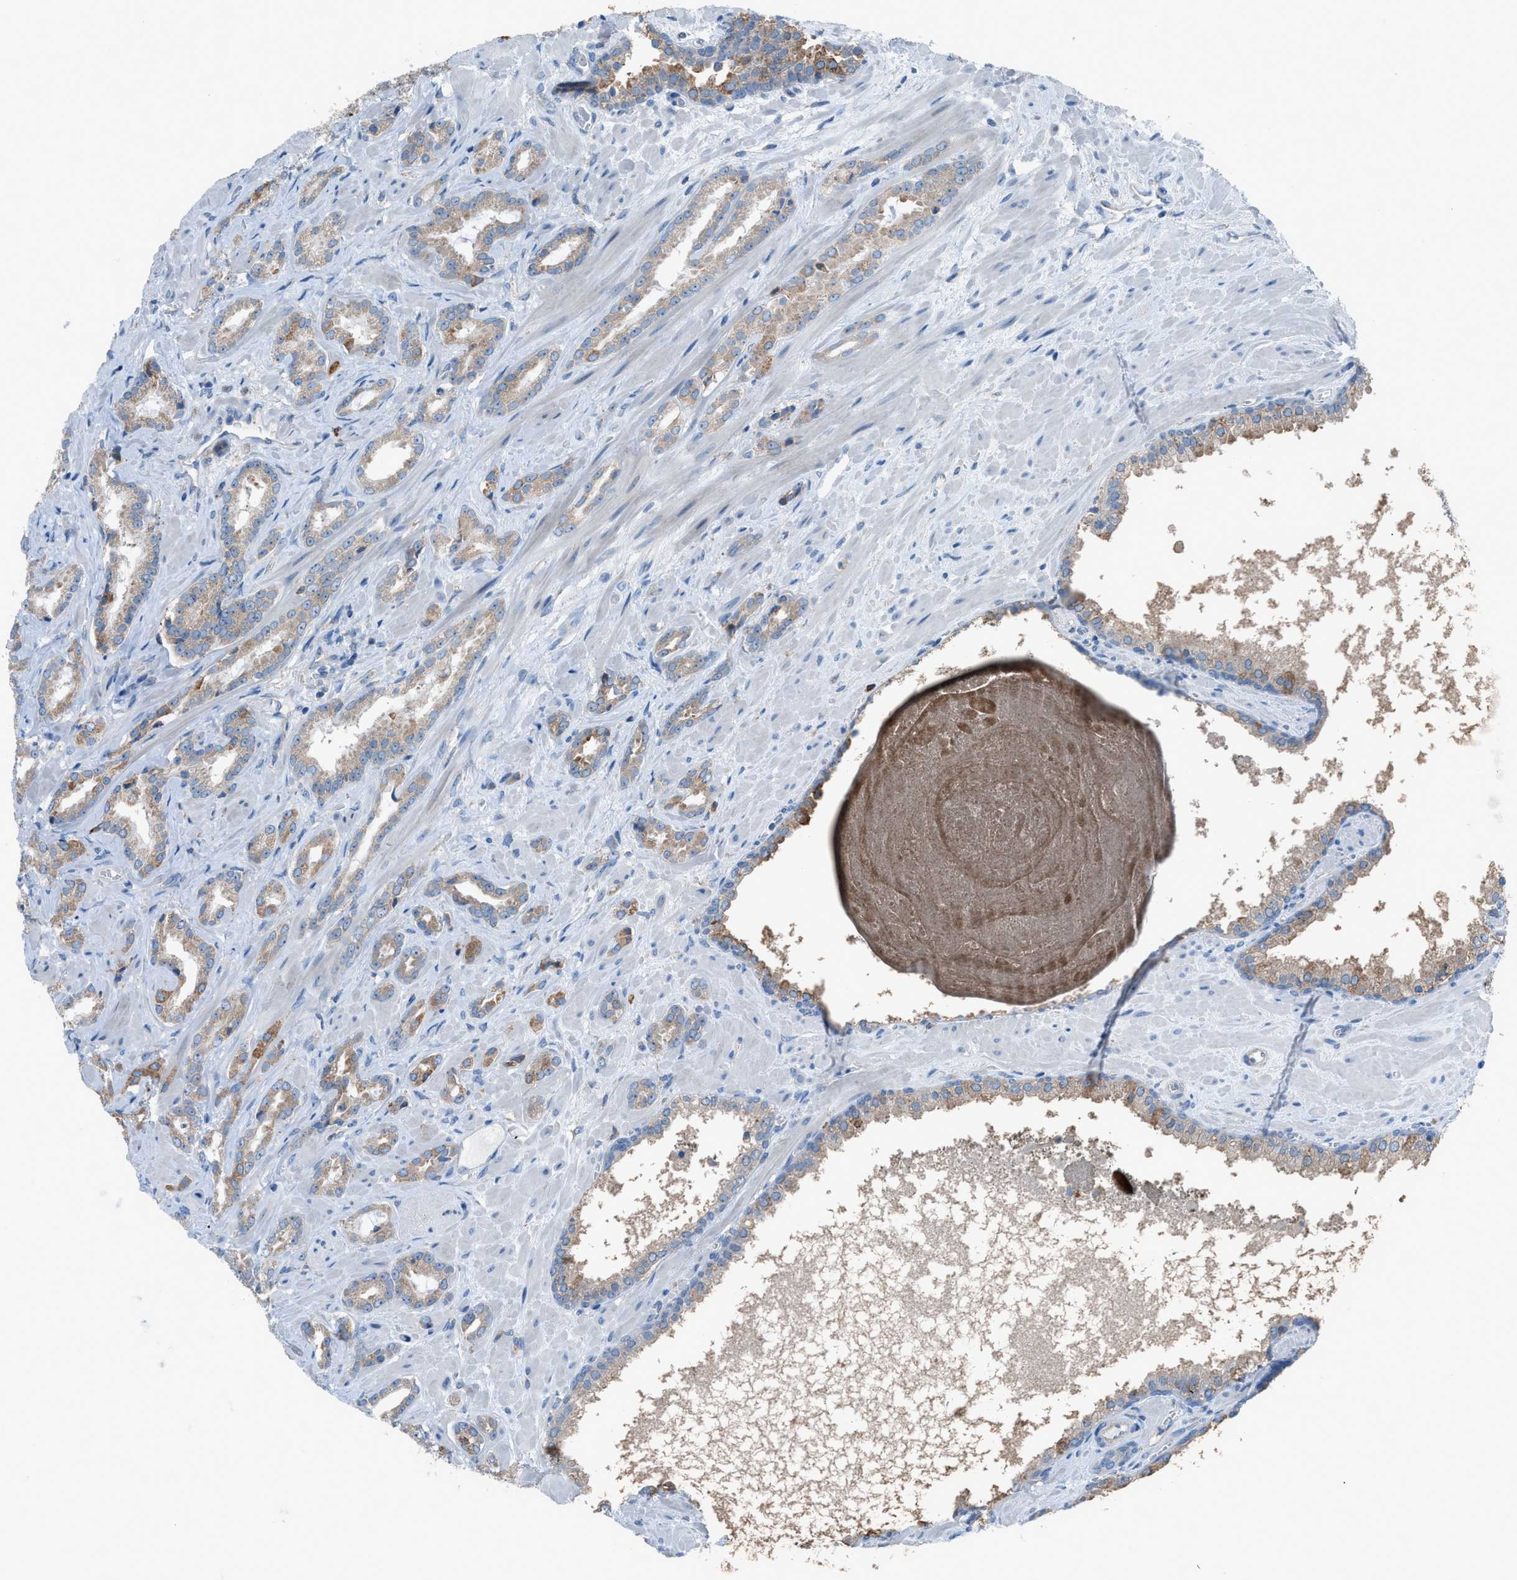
{"staining": {"intensity": "moderate", "quantity": "25%-75%", "location": "cytoplasmic/membranous"}, "tissue": "prostate cancer", "cell_type": "Tumor cells", "image_type": "cancer", "snomed": [{"axis": "morphology", "description": "Adenocarcinoma, High grade"}, {"axis": "topography", "description": "Prostate"}], "caption": "Moderate cytoplasmic/membranous positivity is seen in approximately 25%-75% of tumor cells in prostate cancer. (brown staining indicates protein expression, while blue staining denotes nuclei).", "gene": "HEG1", "patient": {"sex": "male", "age": 64}}